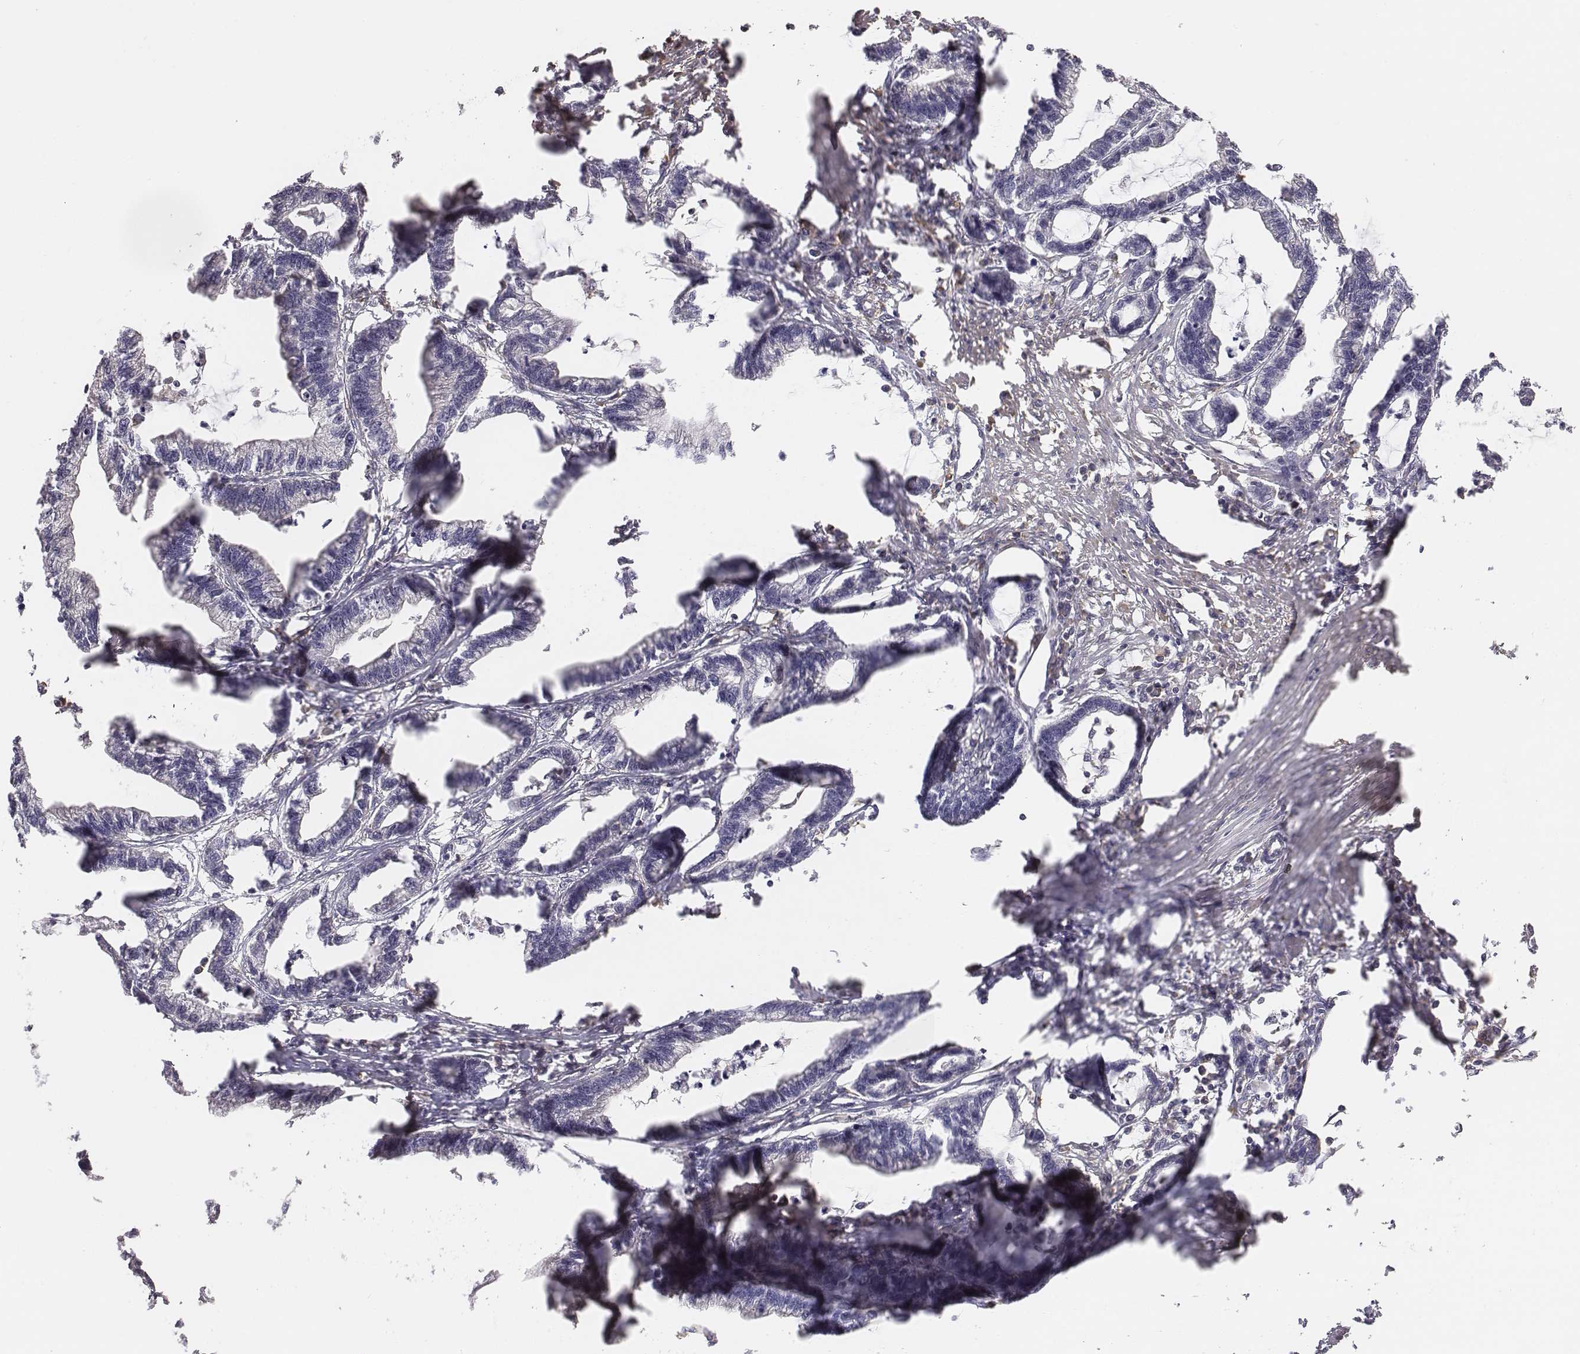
{"staining": {"intensity": "negative", "quantity": "none", "location": "none"}, "tissue": "stomach cancer", "cell_type": "Tumor cells", "image_type": "cancer", "snomed": [{"axis": "morphology", "description": "Adenocarcinoma, NOS"}, {"axis": "topography", "description": "Stomach"}], "caption": "Immunohistochemistry (IHC) histopathology image of neoplastic tissue: human stomach adenocarcinoma stained with DAB (3,3'-diaminobenzidine) exhibits no significant protein expression in tumor cells.", "gene": "AP1B1", "patient": {"sex": "male", "age": 83}}